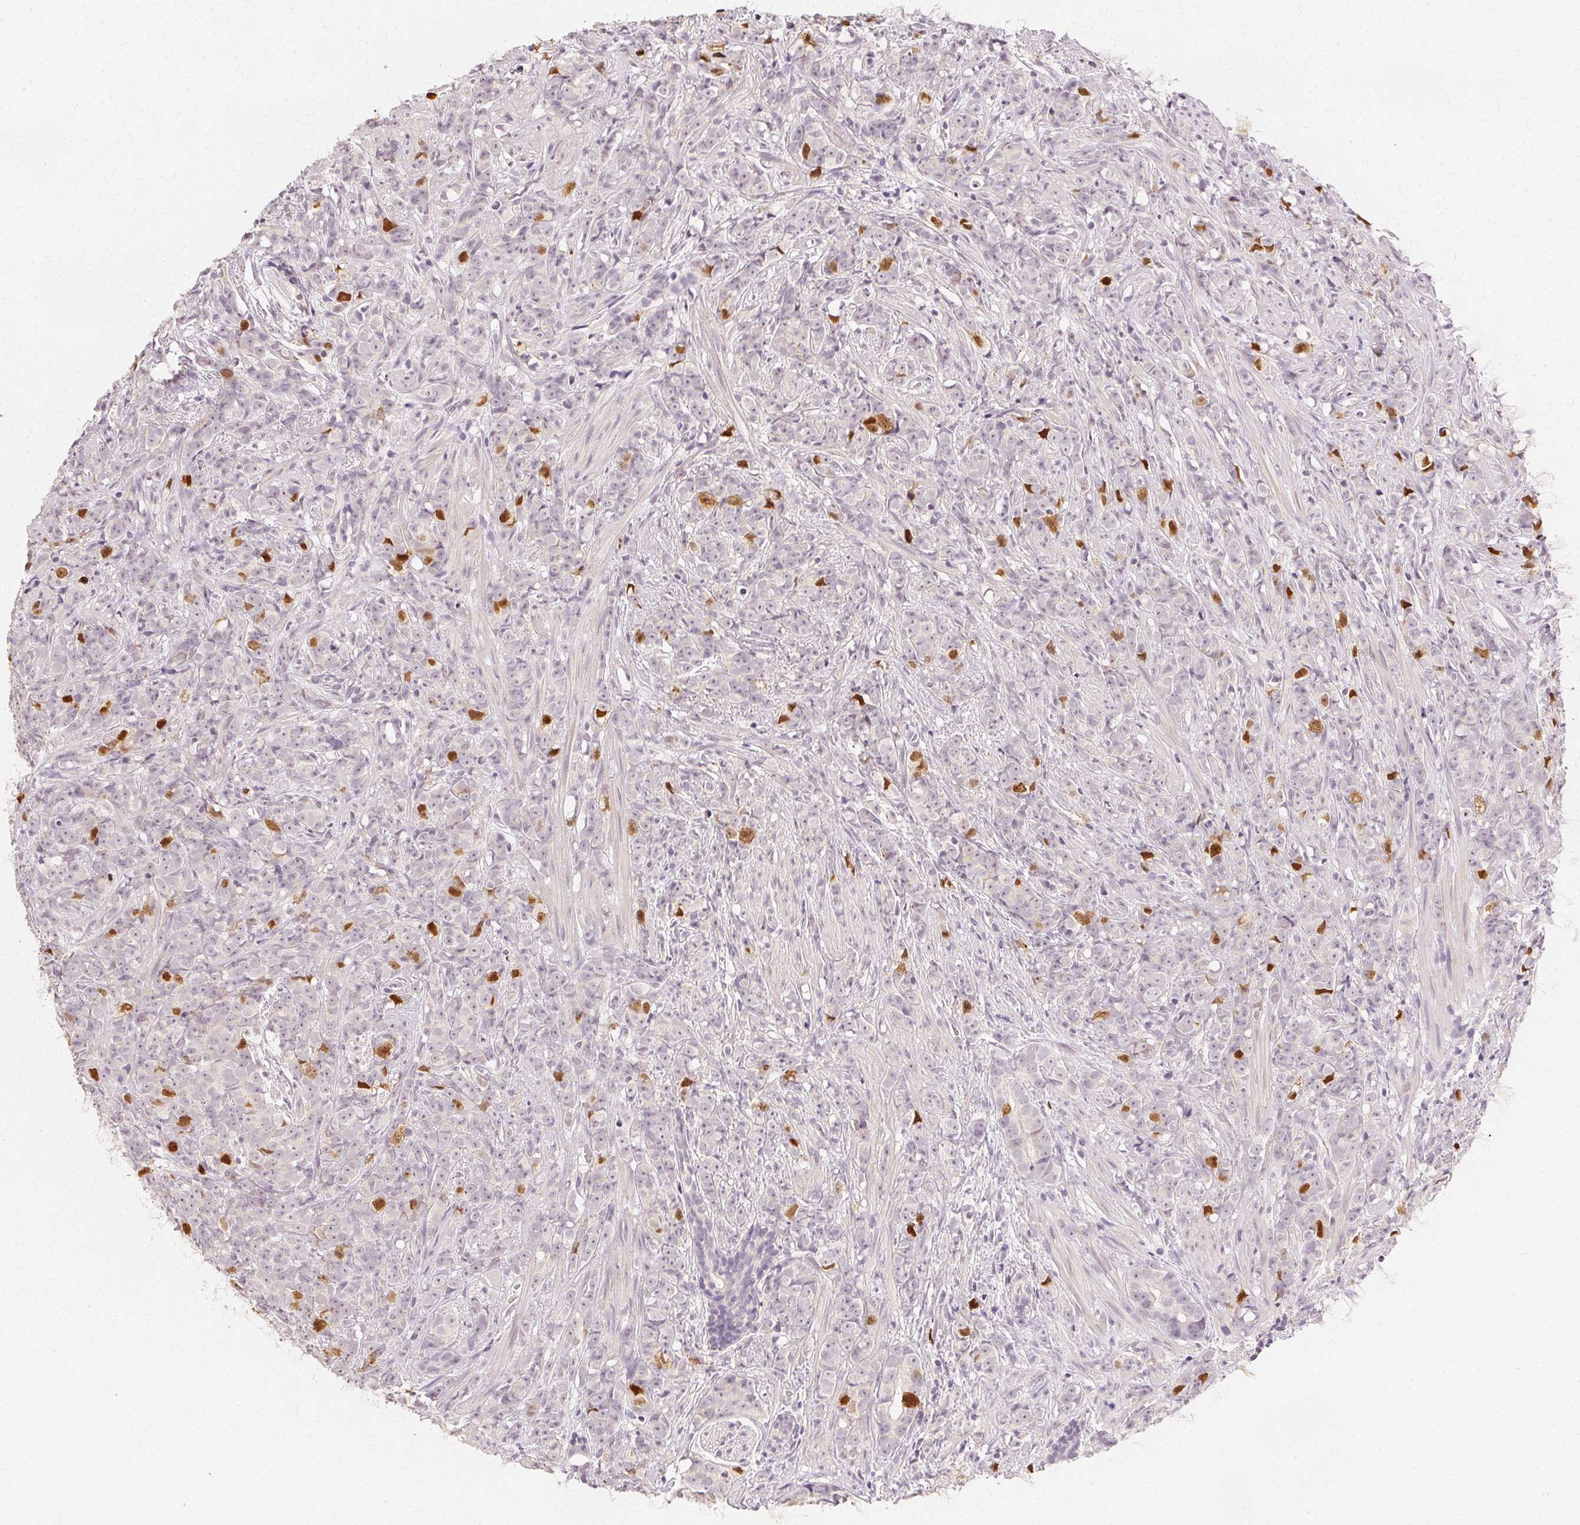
{"staining": {"intensity": "moderate", "quantity": "<25%", "location": "nuclear"}, "tissue": "prostate cancer", "cell_type": "Tumor cells", "image_type": "cancer", "snomed": [{"axis": "morphology", "description": "Adenocarcinoma, High grade"}, {"axis": "topography", "description": "Prostate"}], "caption": "Immunohistochemical staining of prostate cancer (high-grade adenocarcinoma) demonstrates low levels of moderate nuclear positivity in approximately <25% of tumor cells.", "gene": "ANLN", "patient": {"sex": "male", "age": 81}}